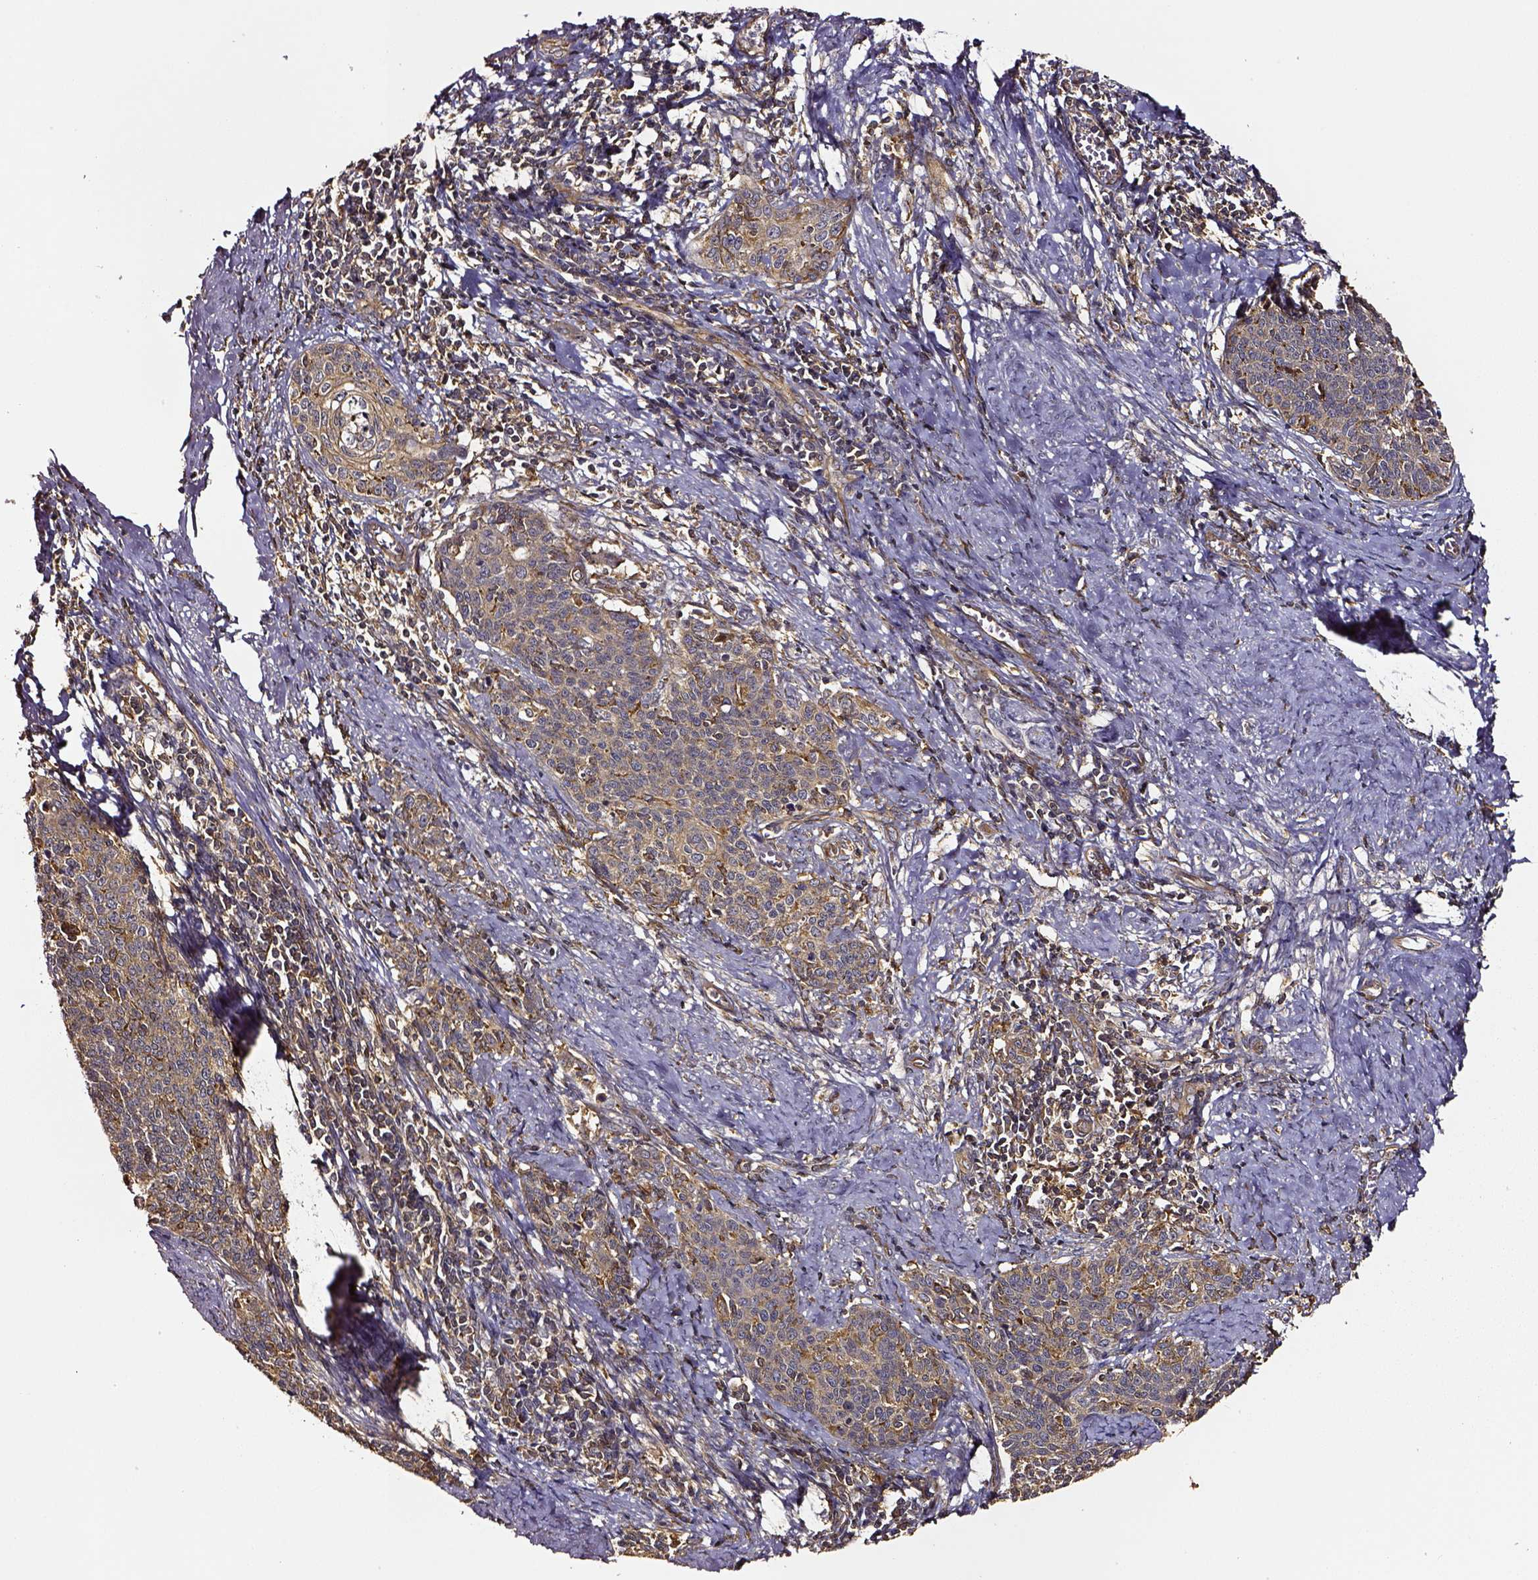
{"staining": {"intensity": "moderate", "quantity": ">75%", "location": "cytoplasmic/membranous"}, "tissue": "cervical cancer", "cell_type": "Tumor cells", "image_type": "cancer", "snomed": [{"axis": "morphology", "description": "Squamous cell carcinoma, NOS"}, {"axis": "topography", "description": "Cervix"}], "caption": "A brown stain labels moderate cytoplasmic/membranous positivity of a protein in human squamous cell carcinoma (cervical) tumor cells. (DAB IHC with brightfield microscopy, high magnification).", "gene": "RASSF5", "patient": {"sex": "female", "age": 39}}